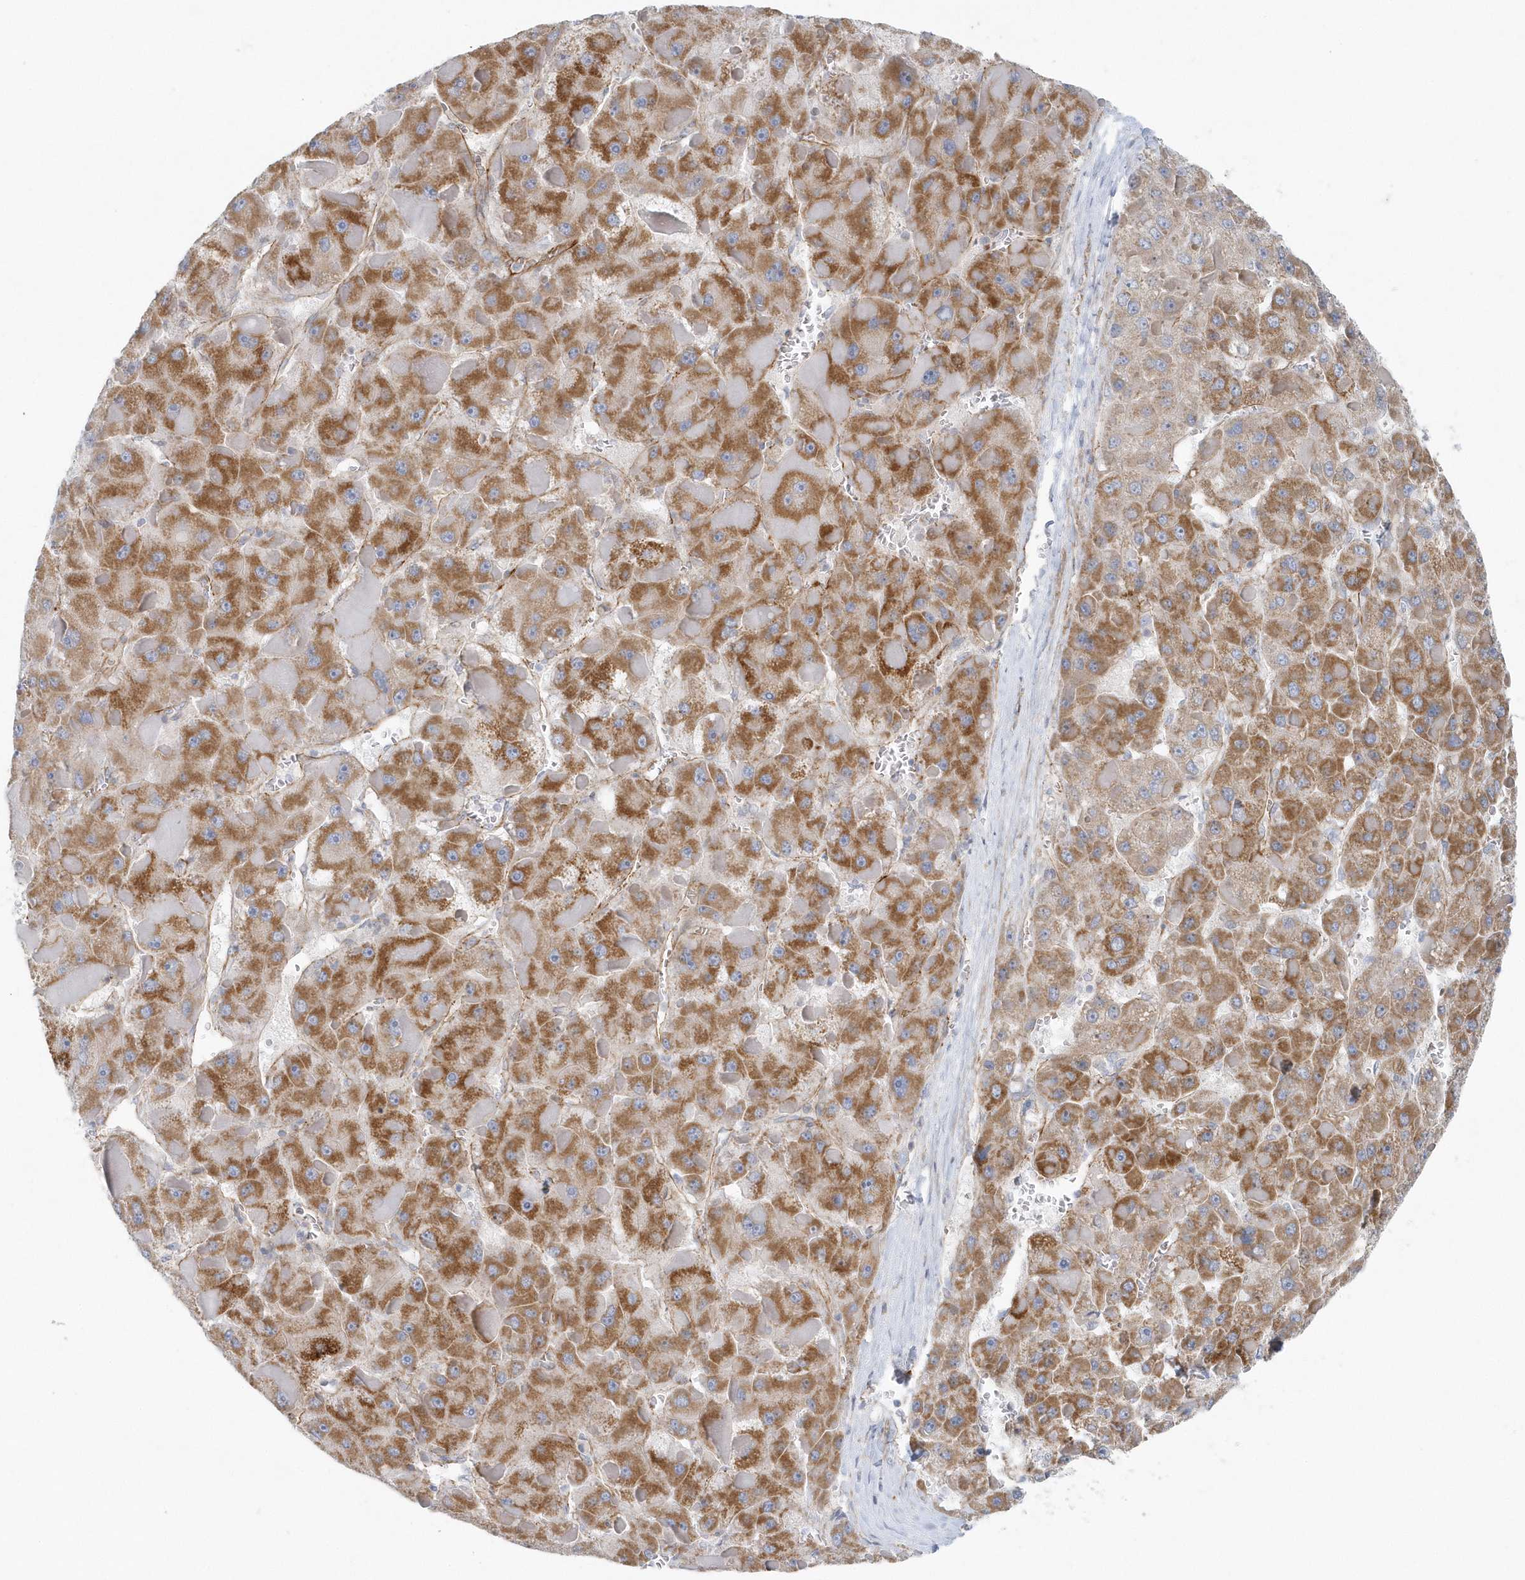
{"staining": {"intensity": "moderate", "quantity": ">75%", "location": "cytoplasmic/membranous"}, "tissue": "liver cancer", "cell_type": "Tumor cells", "image_type": "cancer", "snomed": [{"axis": "morphology", "description": "Carcinoma, Hepatocellular, NOS"}, {"axis": "topography", "description": "Liver"}], "caption": "Approximately >75% of tumor cells in liver hepatocellular carcinoma exhibit moderate cytoplasmic/membranous protein positivity as visualized by brown immunohistochemical staining.", "gene": "GPR152", "patient": {"sex": "female", "age": 73}}